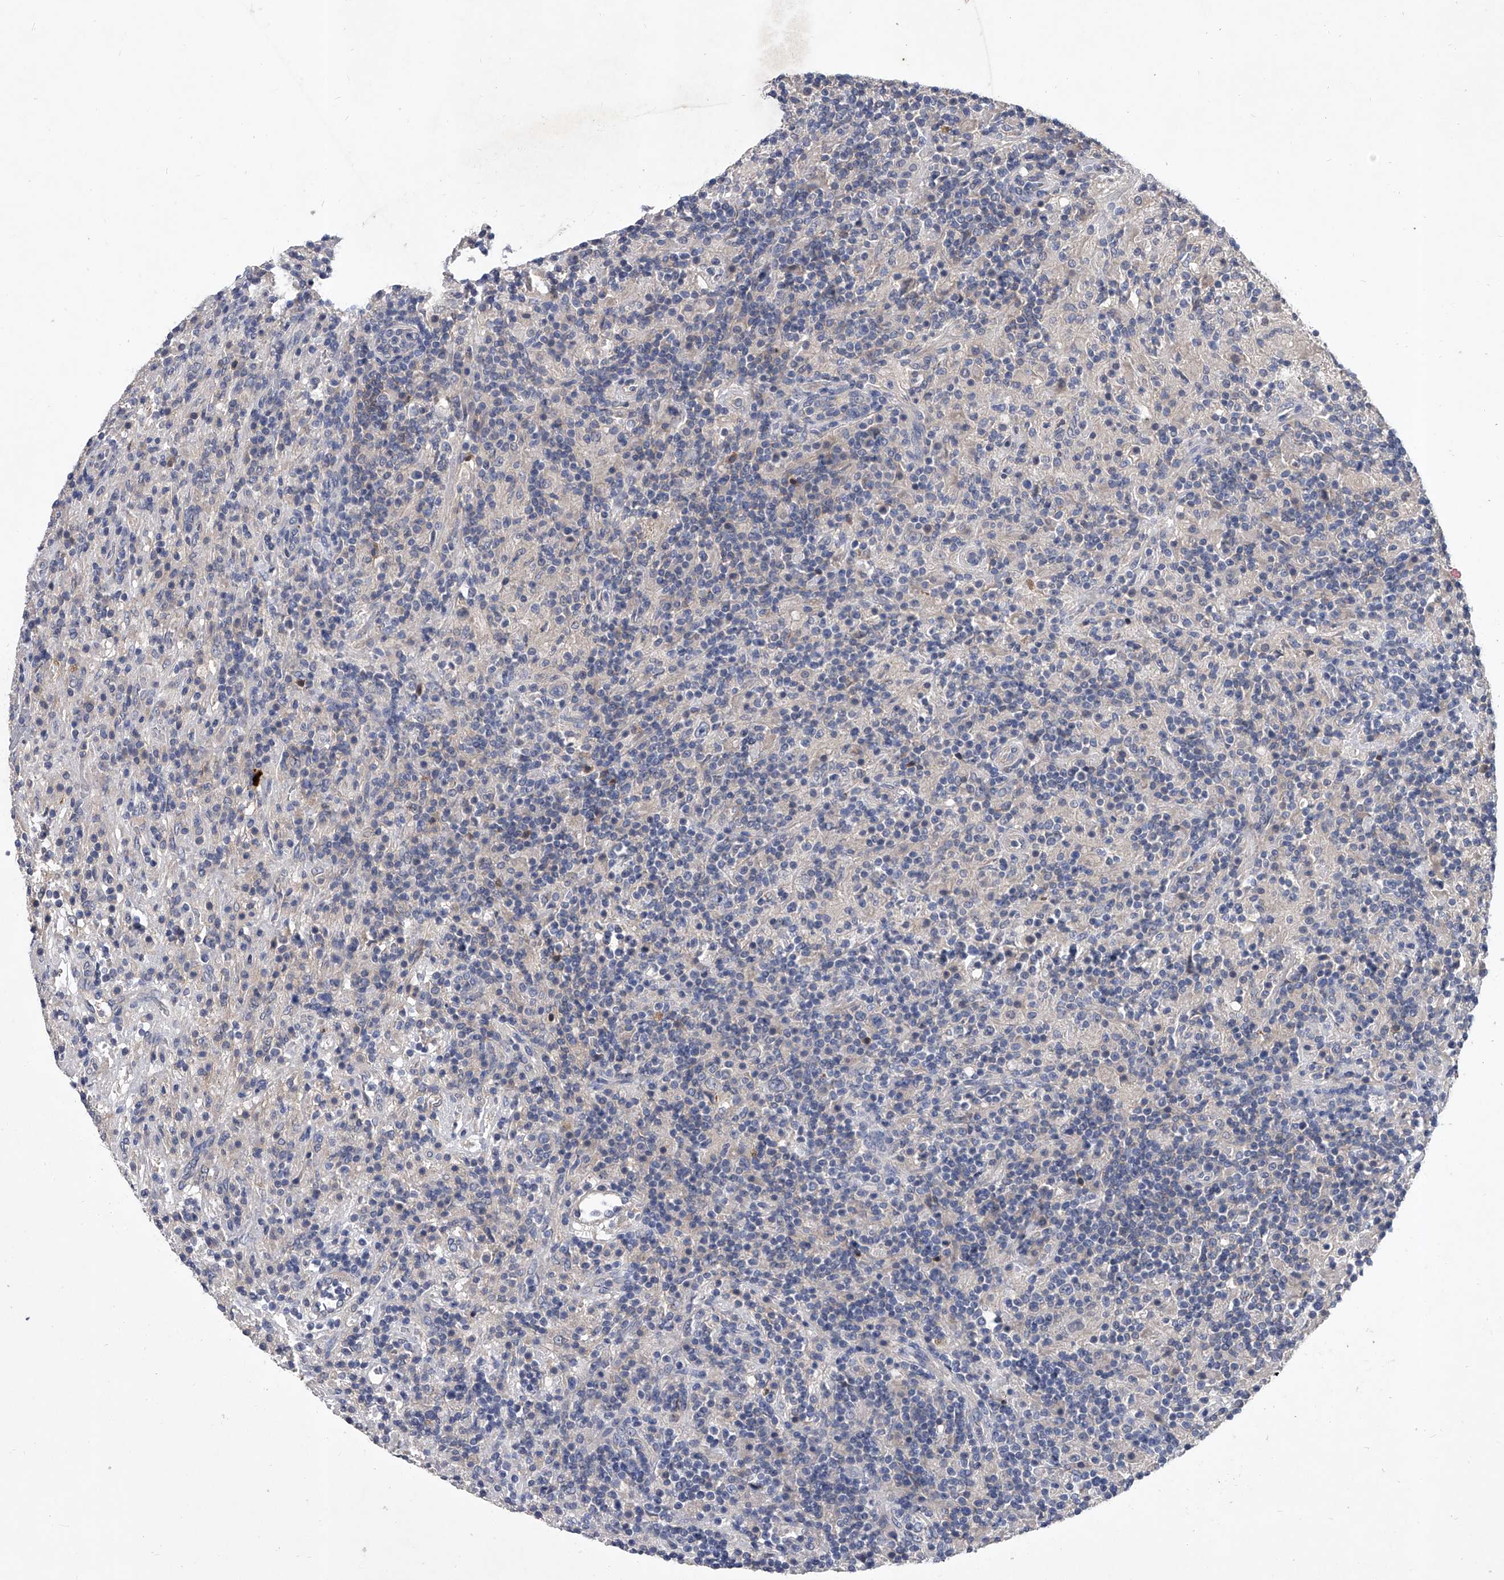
{"staining": {"intensity": "negative", "quantity": "none", "location": "none"}, "tissue": "lymphoma", "cell_type": "Tumor cells", "image_type": "cancer", "snomed": [{"axis": "morphology", "description": "Hodgkin's disease, NOS"}, {"axis": "topography", "description": "Lymph node"}], "caption": "This histopathology image is of Hodgkin's disease stained with IHC to label a protein in brown with the nuclei are counter-stained blue. There is no staining in tumor cells.", "gene": "C5", "patient": {"sex": "male", "age": 70}}